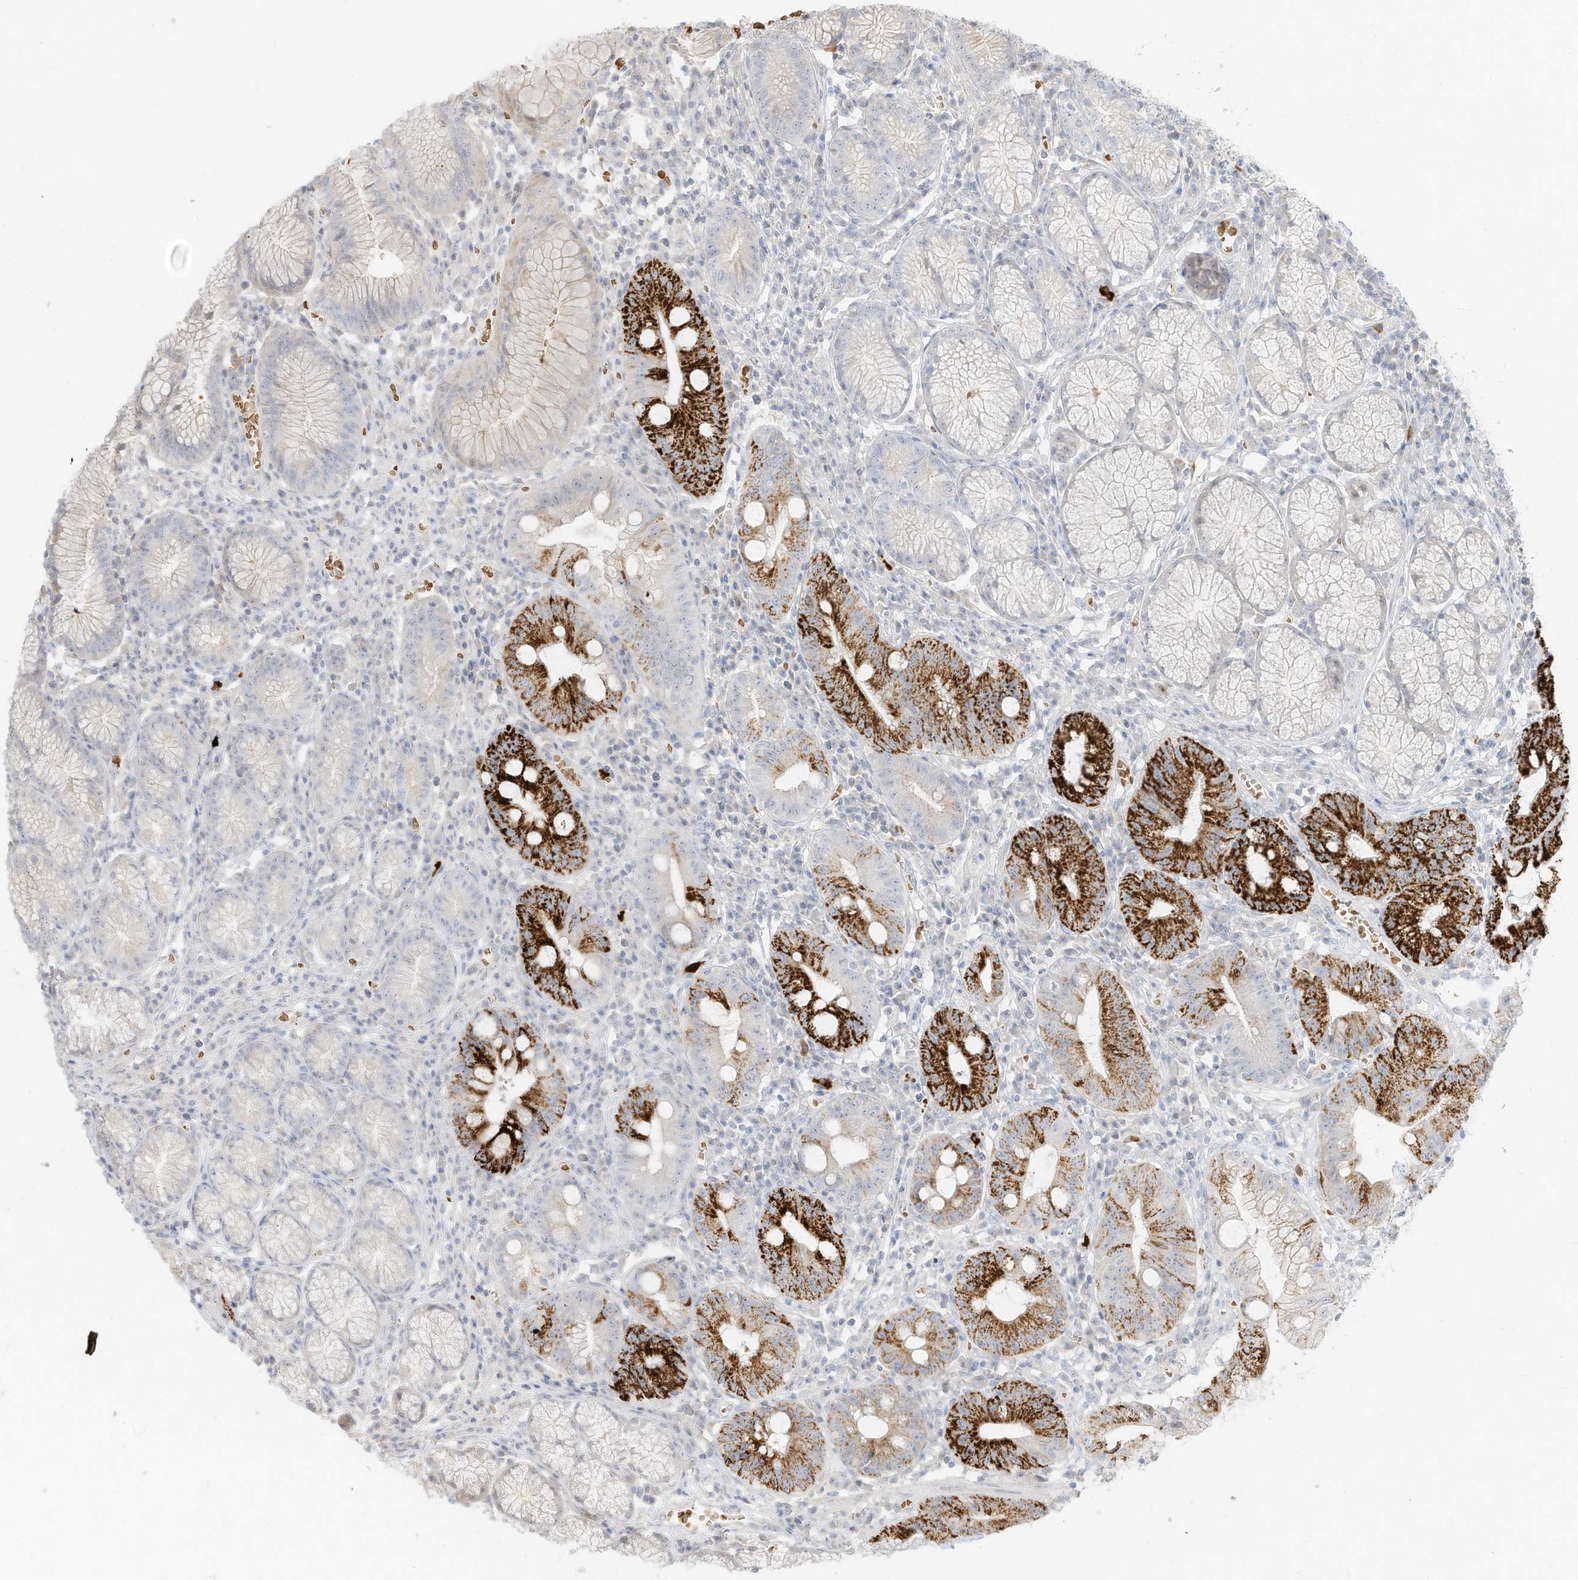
{"staining": {"intensity": "strong", "quantity": "<25%", "location": "cytoplasmic/membranous"}, "tissue": "stomach", "cell_type": "Glandular cells", "image_type": "normal", "snomed": [{"axis": "morphology", "description": "Normal tissue, NOS"}, {"axis": "topography", "description": "Stomach"}], "caption": "Immunohistochemical staining of unremarkable human stomach exhibits medium levels of strong cytoplasmic/membranous positivity in approximately <25% of glandular cells.", "gene": "OFD1", "patient": {"sex": "male", "age": 55}}